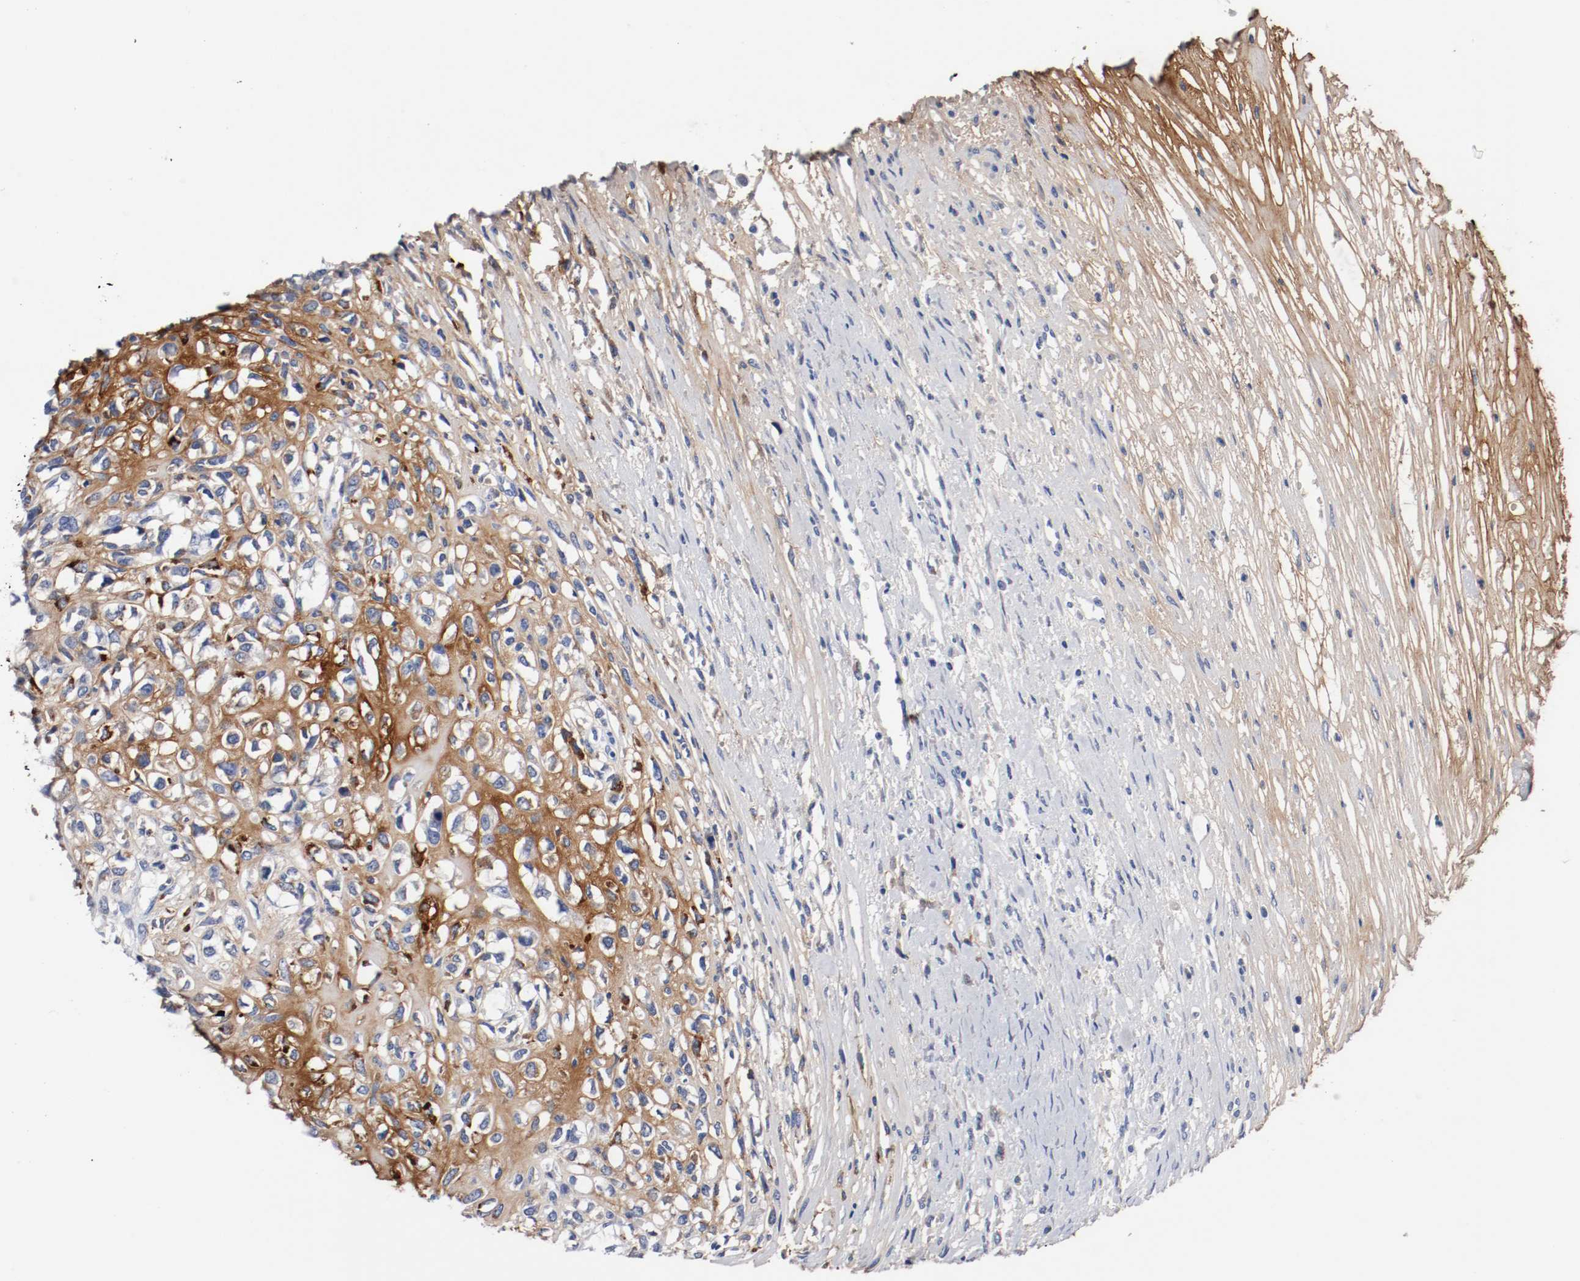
{"staining": {"intensity": "strong", "quantity": ">75%", "location": "cytoplasmic/membranous"}, "tissue": "head and neck cancer", "cell_type": "Tumor cells", "image_type": "cancer", "snomed": [{"axis": "morphology", "description": "Necrosis, NOS"}, {"axis": "morphology", "description": "Neoplasm, malignant, NOS"}, {"axis": "topography", "description": "Salivary gland"}, {"axis": "topography", "description": "Head-Neck"}], "caption": "This photomicrograph demonstrates head and neck cancer (malignant neoplasm) stained with IHC to label a protein in brown. The cytoplasmic/membranous of tumor cells show strong positivity for the protein. Nuclei are counter-stained blue.", "gene": "TNC", "patient": {"sex": "male", "age": 43}}